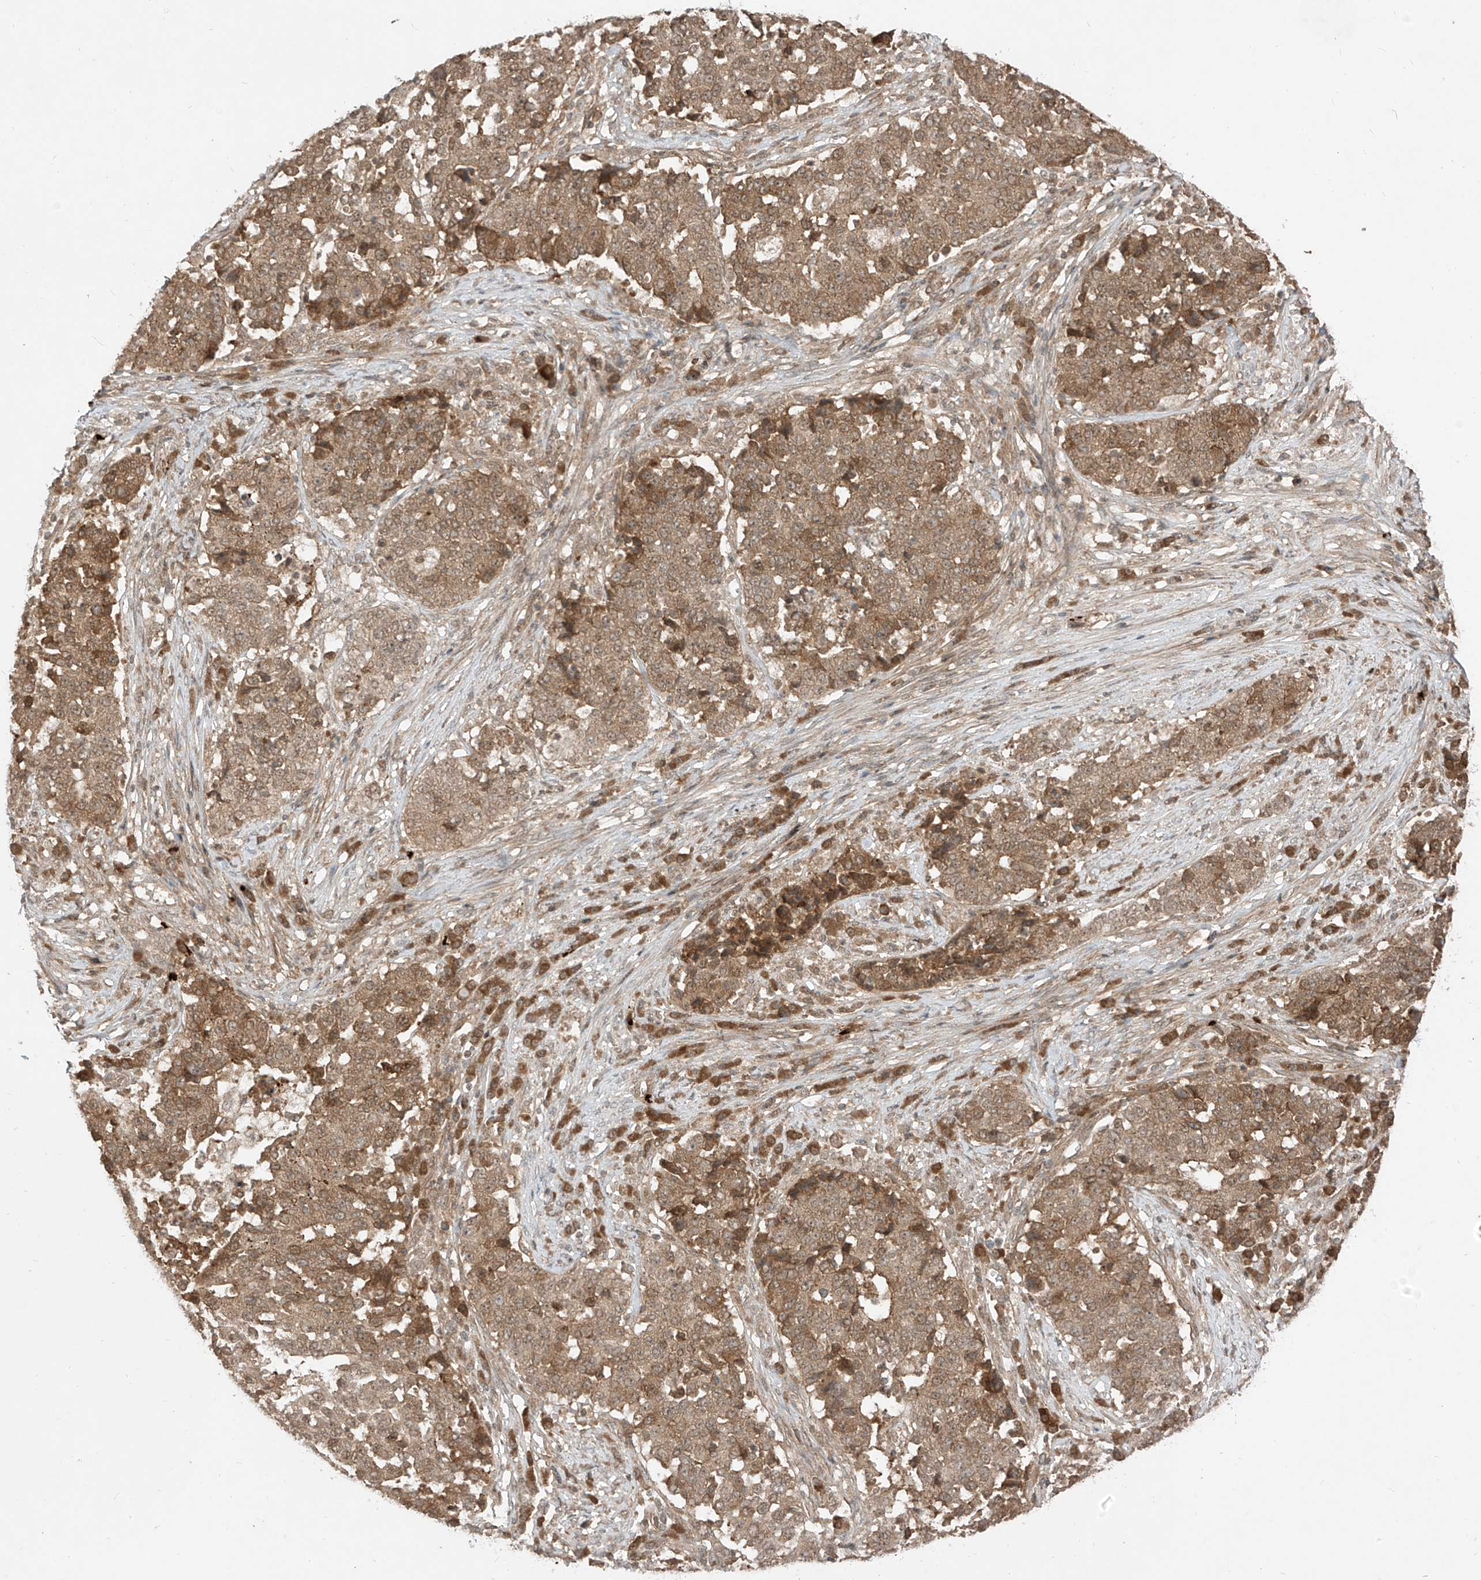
{"staining": {"intensity": "moderate", "quantity": ">75%", "location": "cytoplasmic/membranous"}, "tissue": "stomach cancer", "cell_type": "Tumor cells", "image_type": "cancer", "snomed": [{"axis": "morphology", "description": "Adenocarcinoma, NOS"}, {"axis": "topography", "description": "Stomach"}], "caption": "This histopathology image shows immunohistochemistry staining of human stomach cancer, with medium moderate cytoplasmic/membranous positivity in approximately >75% of tumor cells.", "gene": "LCOR", "patient": {"sex": "male", "age": 59}}